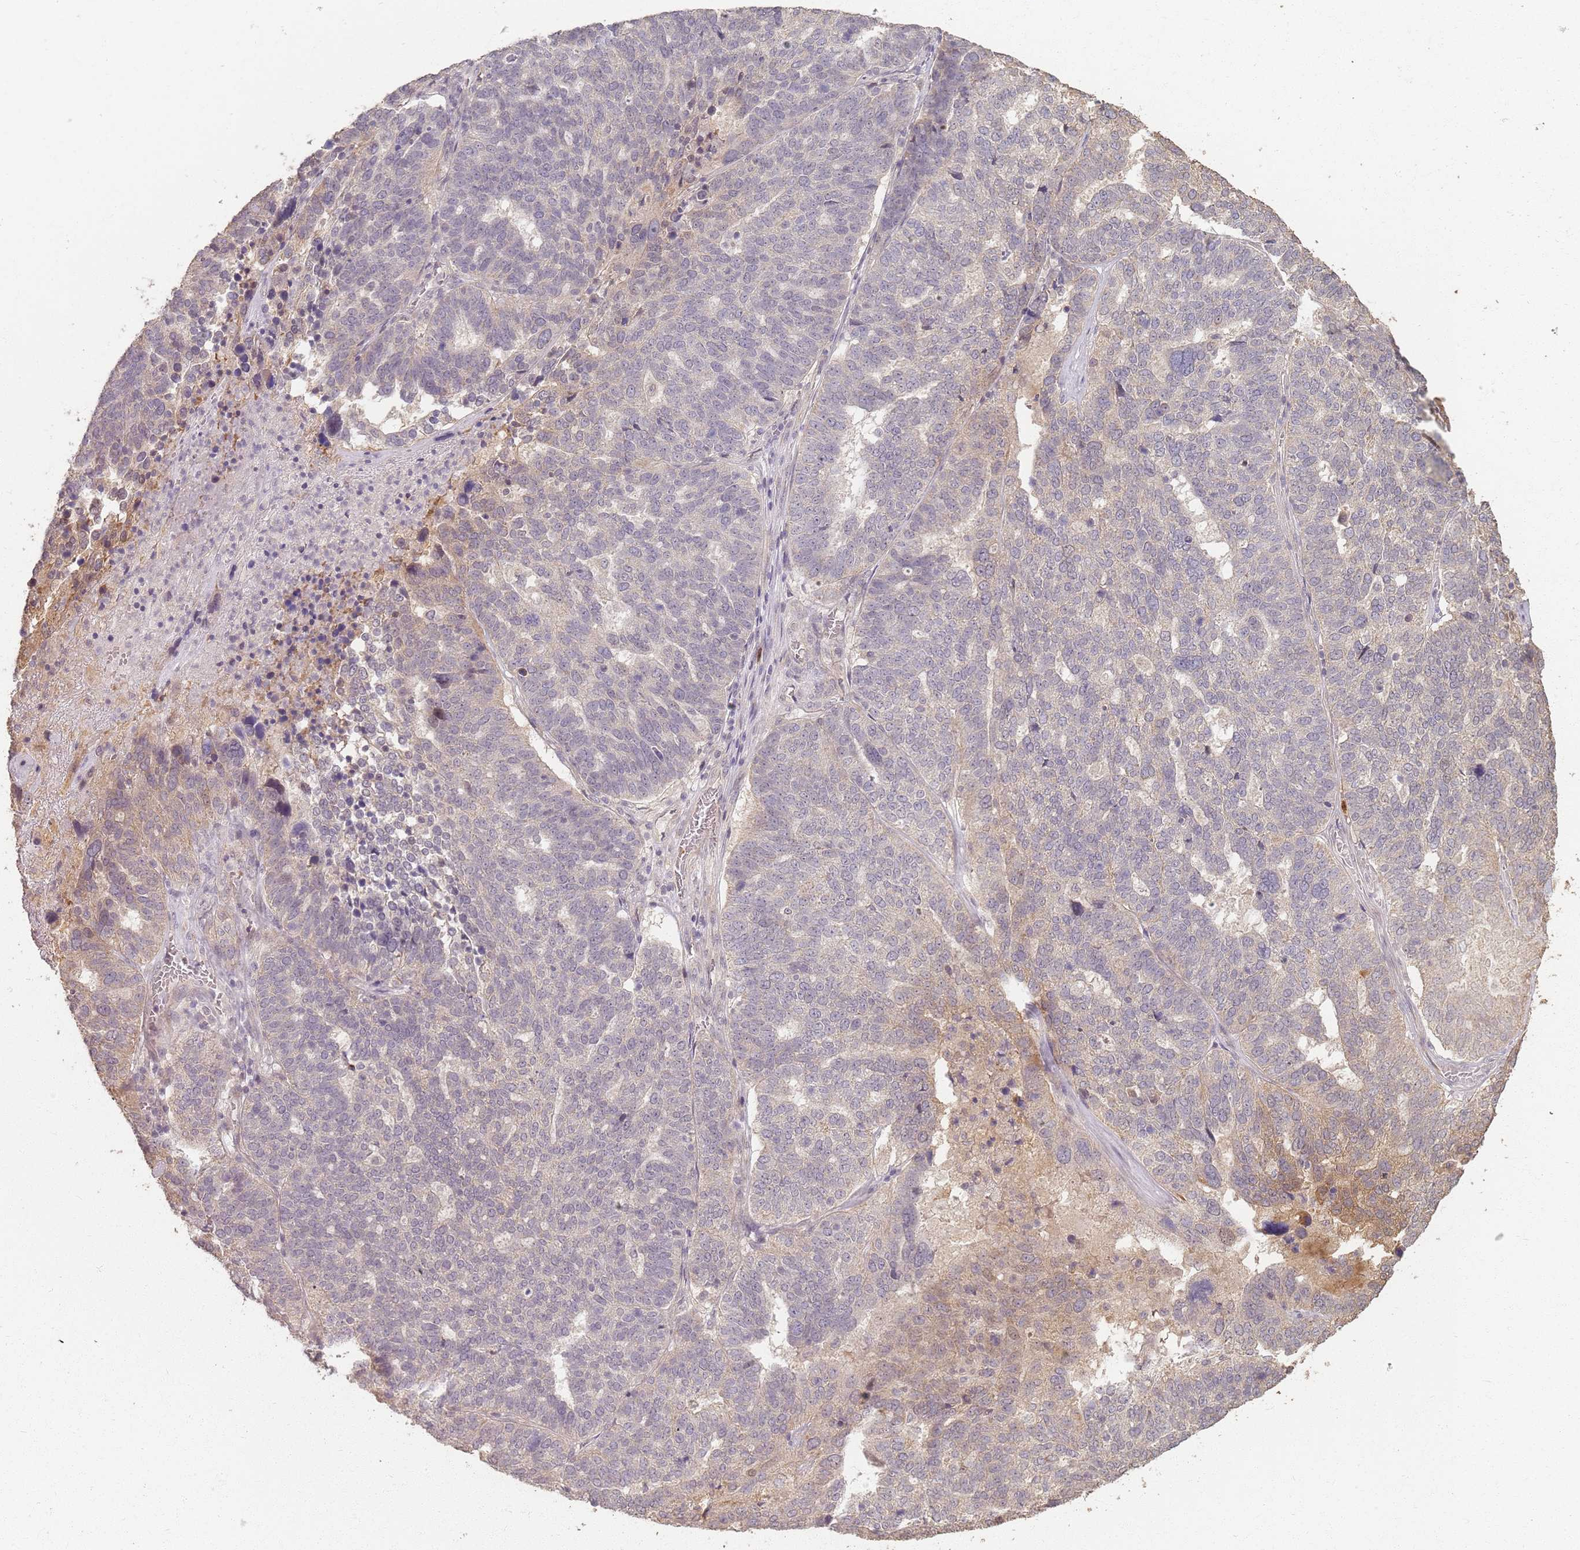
{"staining": {"intensity": "negative", "quantity": "none", "location": "none"}, "tissue": "ovarian cancer", "cell_type": "Tumor cells", "image_type": "cancer", "snomed": [{"axis": "morphology", "description": "Cystadenocarcinoma, serous, NOS"}, {"axis": "topography", "description": "Ovary"}], "caption": "Micrograph shows no protein staining in tumor cells of ovarian serous cystadenocarcinoma tissue. (Brightfield microscopy of DAB (3,3'-diaminobenzidine) immunohistochemistry (IHC) at high magnification).", "gene": "CCDC168", "patient": {"sex": "female", "age": 59}}